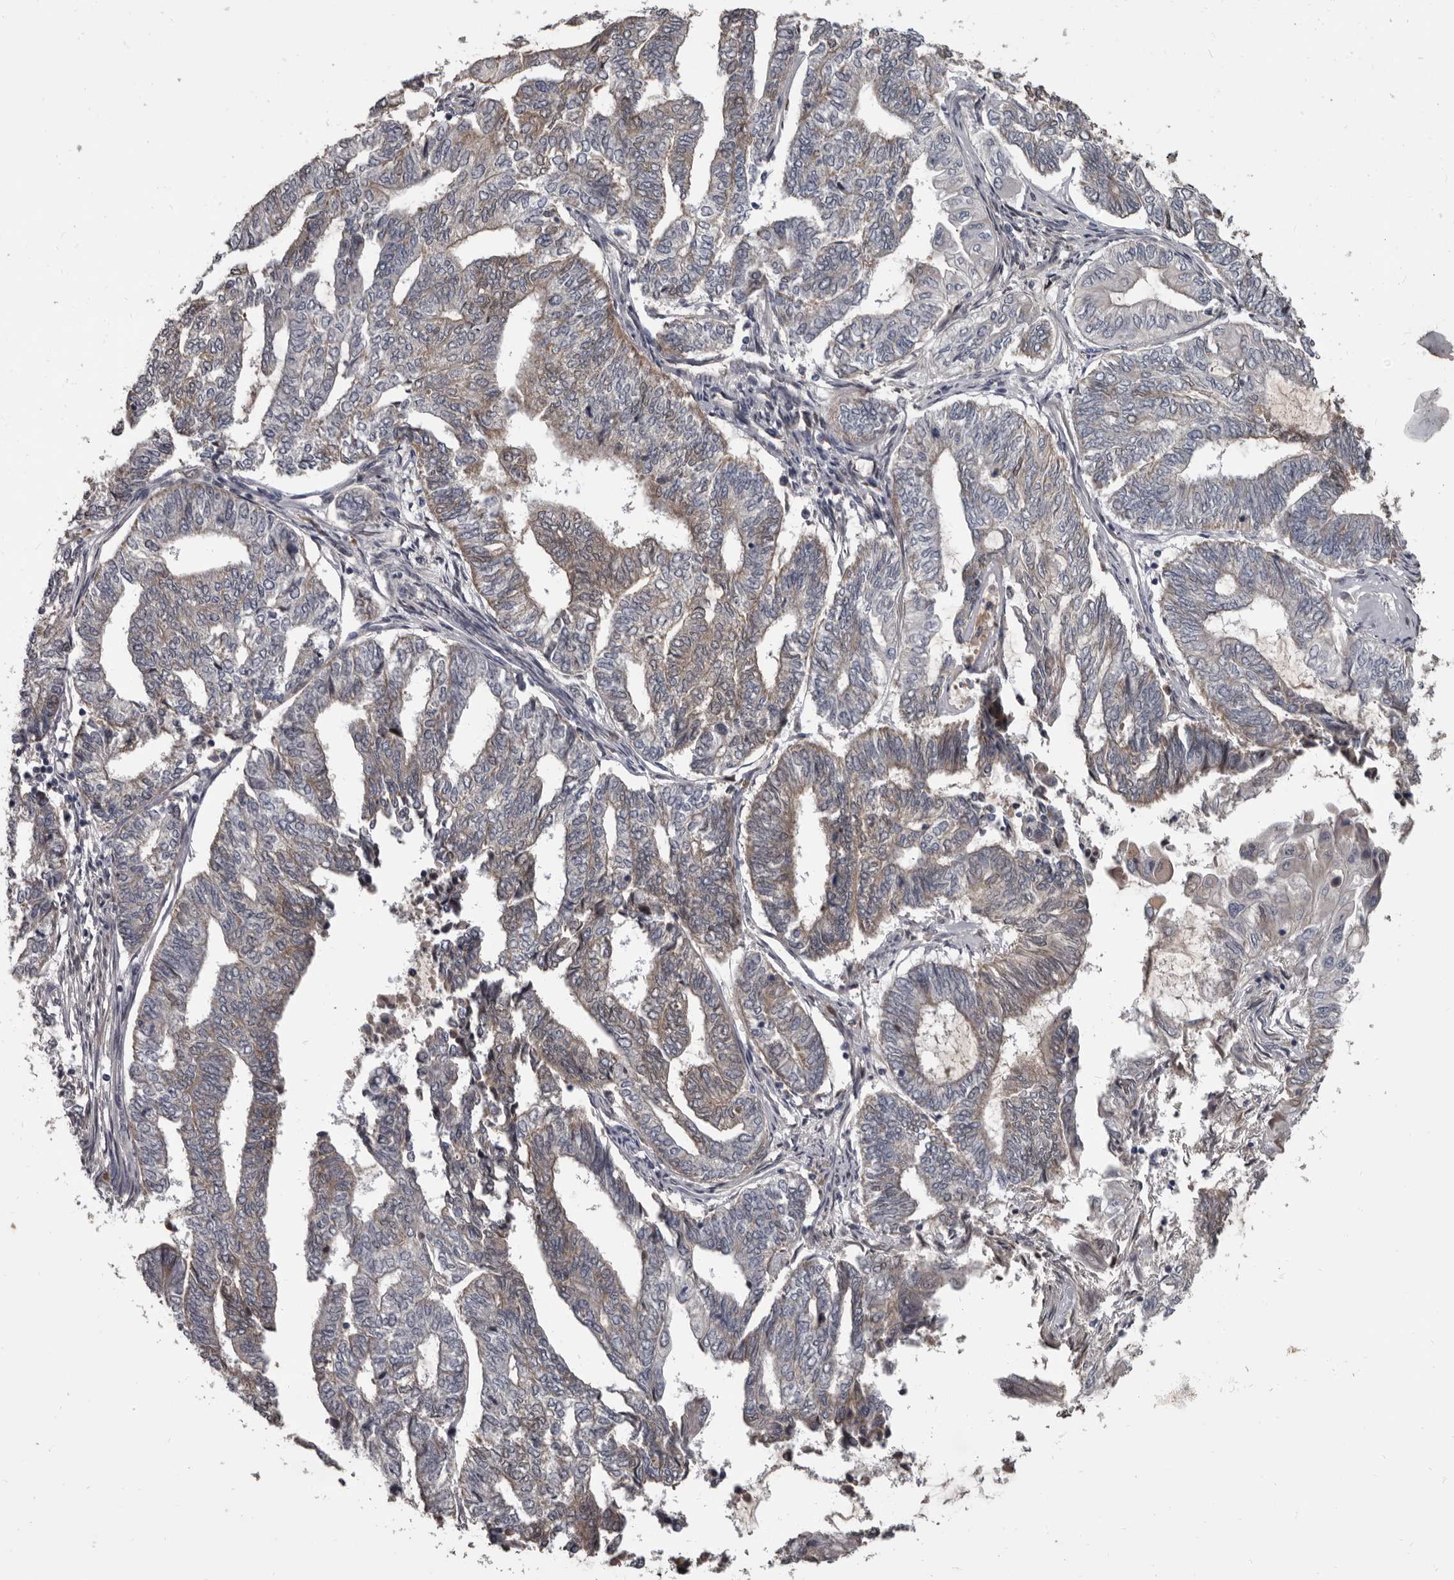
{"staining": {"intensity": "weak", "quantity": "<25%", "location": "cytoplasmic/membranous"}, "tissue": "endometrial cancer", "cell_type": "Tumor cells", "image_type": "cancer", "snomed": [{"axis": "morphology", "description": "Adenocarcinoma, NOS"}, {"axis": "topography", "description": "Uterus"}, {"axis": "topography", "description": "Endometrium"}], "caption": "Immunohistochemical staining of endometrial adenocarcinoma reveals no significant expression in tumor cells.", "gene": "ALDH5A1", "patient": {"sex": "female", "age": 70}}